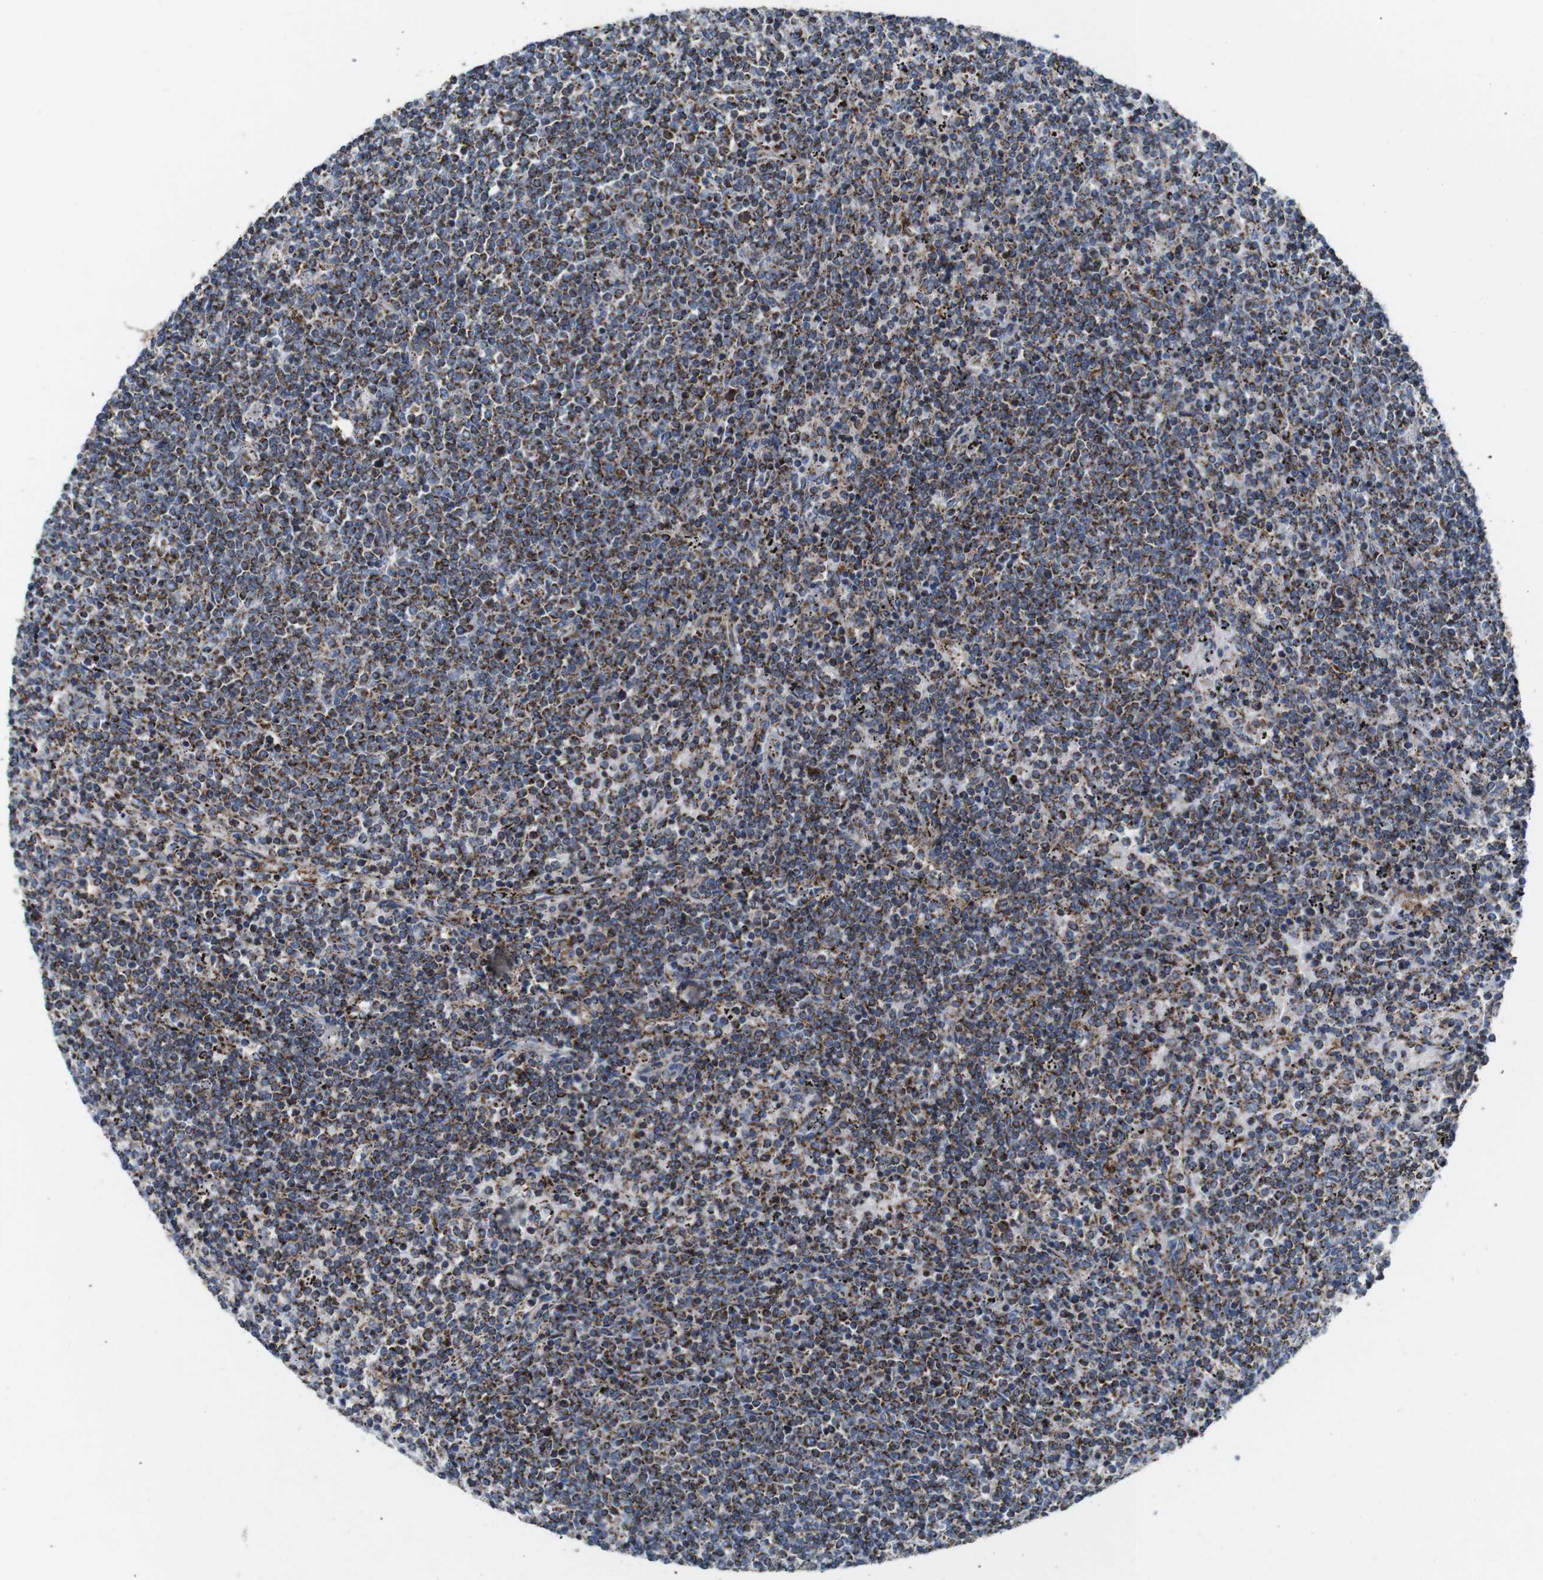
{"staining": {"intensity": "weak", "quantity": ">75%", "location": "cytoplasmic/membranous"}, "tissue": "lymphoma", "cell_type": "Tumor cells", "image_type": "cancer", "snomed": [{"axis": "morphology", "description": "Malignant lymphoma, non-Hodgkin's type, Low grade"}, {"axis": "topography", "description": "Spleen"}], "caption": "Tumor cells show low levels of weak cytoplasmic/membranous positivity in approximately >75% of cells in low-grade malignant lymphoma, non-Hodgkin's type. The protein is stained brown, and the nuclei are stained in blue (DAB IHC with brightfield microscopy, high magnification).", "gene": "HK1", "patient": {"sex": "female", "age": 50}}